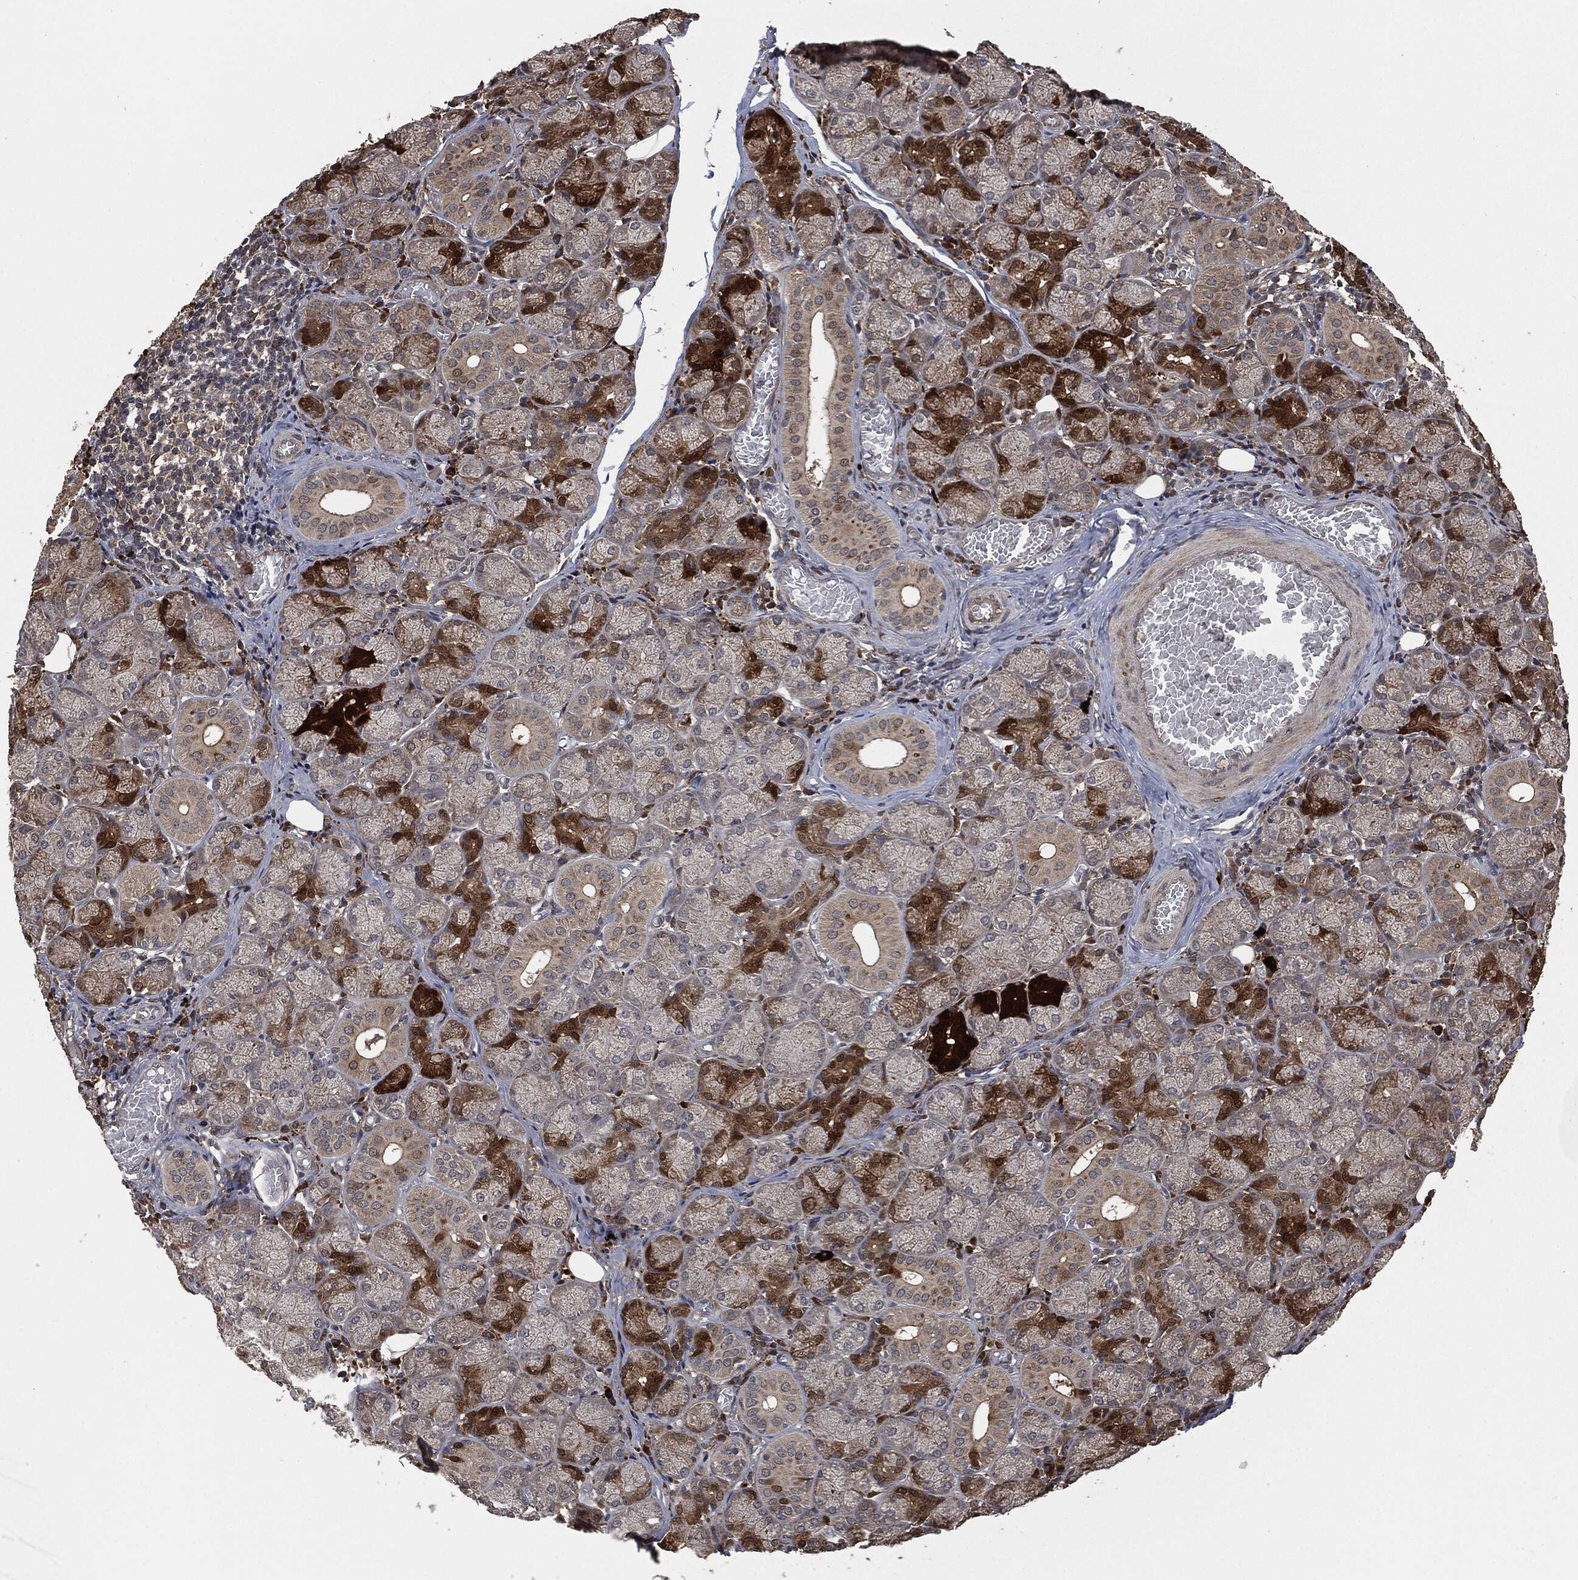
{"staining": {"intensity": "strong", "quantity": "<25%", "location": "cytoplasmic/membranous"}, "tissue": "salivary gland", "cell_type": "Glandular cells", "image_type": "normal", "snomed": [{"axis": "morphology", "description": "Normal tissue, NOS"}, {"axis": "topography", "description": "Salivary gland"}, {"axis": "topography", "description": "Peripheral nerve tissue"}], "caption": "The micrograph demonstrates immunohistochemical staining of unremarkable salivary gland. There is strong cytoplasmic/membranous staining is seen in approximately <25% of glandular cells. The protein of interest is stained brown, and the nuclei are stained in blue (DAB IHC with brightfield microscopy, high magnification).", "gene": "CRABP2", "patient": {"sex": "female", "age": 24}}